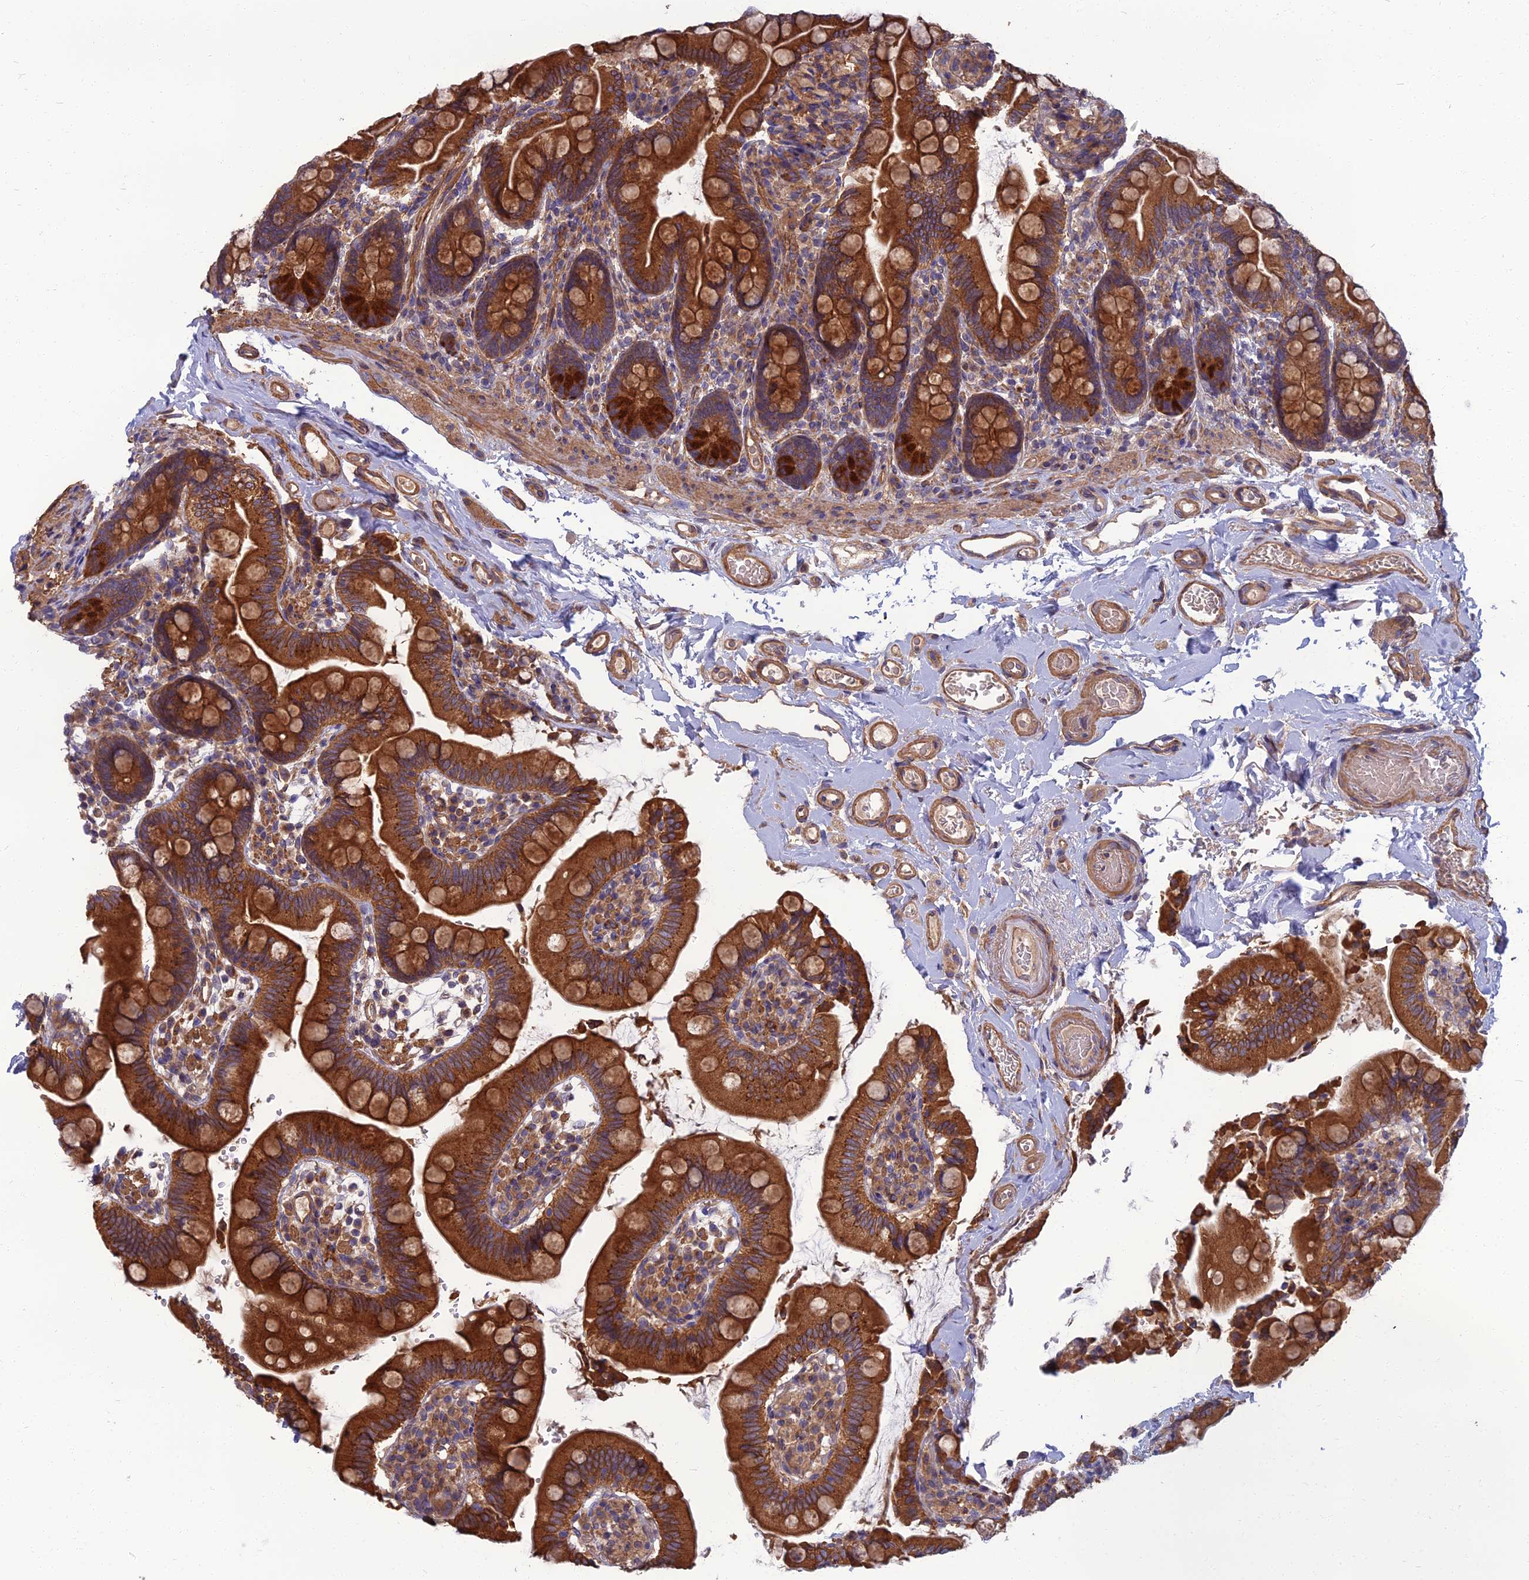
{"staining": {"intensity": "strong", "quantity": ">75%", "location": "cytoplasmic/membranous"}, "tissue": "small intestine", "cell_type": "Glandular cells", "image_type": "normal", "snomed": [{"axis": "morphology", "description": "Normal tissue, NOS"}, {"axis": "topography", "description": "Small intestine"}], "caption": "Strong cytoplasmic/membranous positivity is identified in approximately >75% of glandular cells in normal small intestine. The staining was performed using DAB (3,3'-diaminobenzidine), with brown indicating positive protein expression. Nuclei are stained blue with hematoxylin.", "gene": "WDR24", "patient": {"sex": "female", "age": 64}}